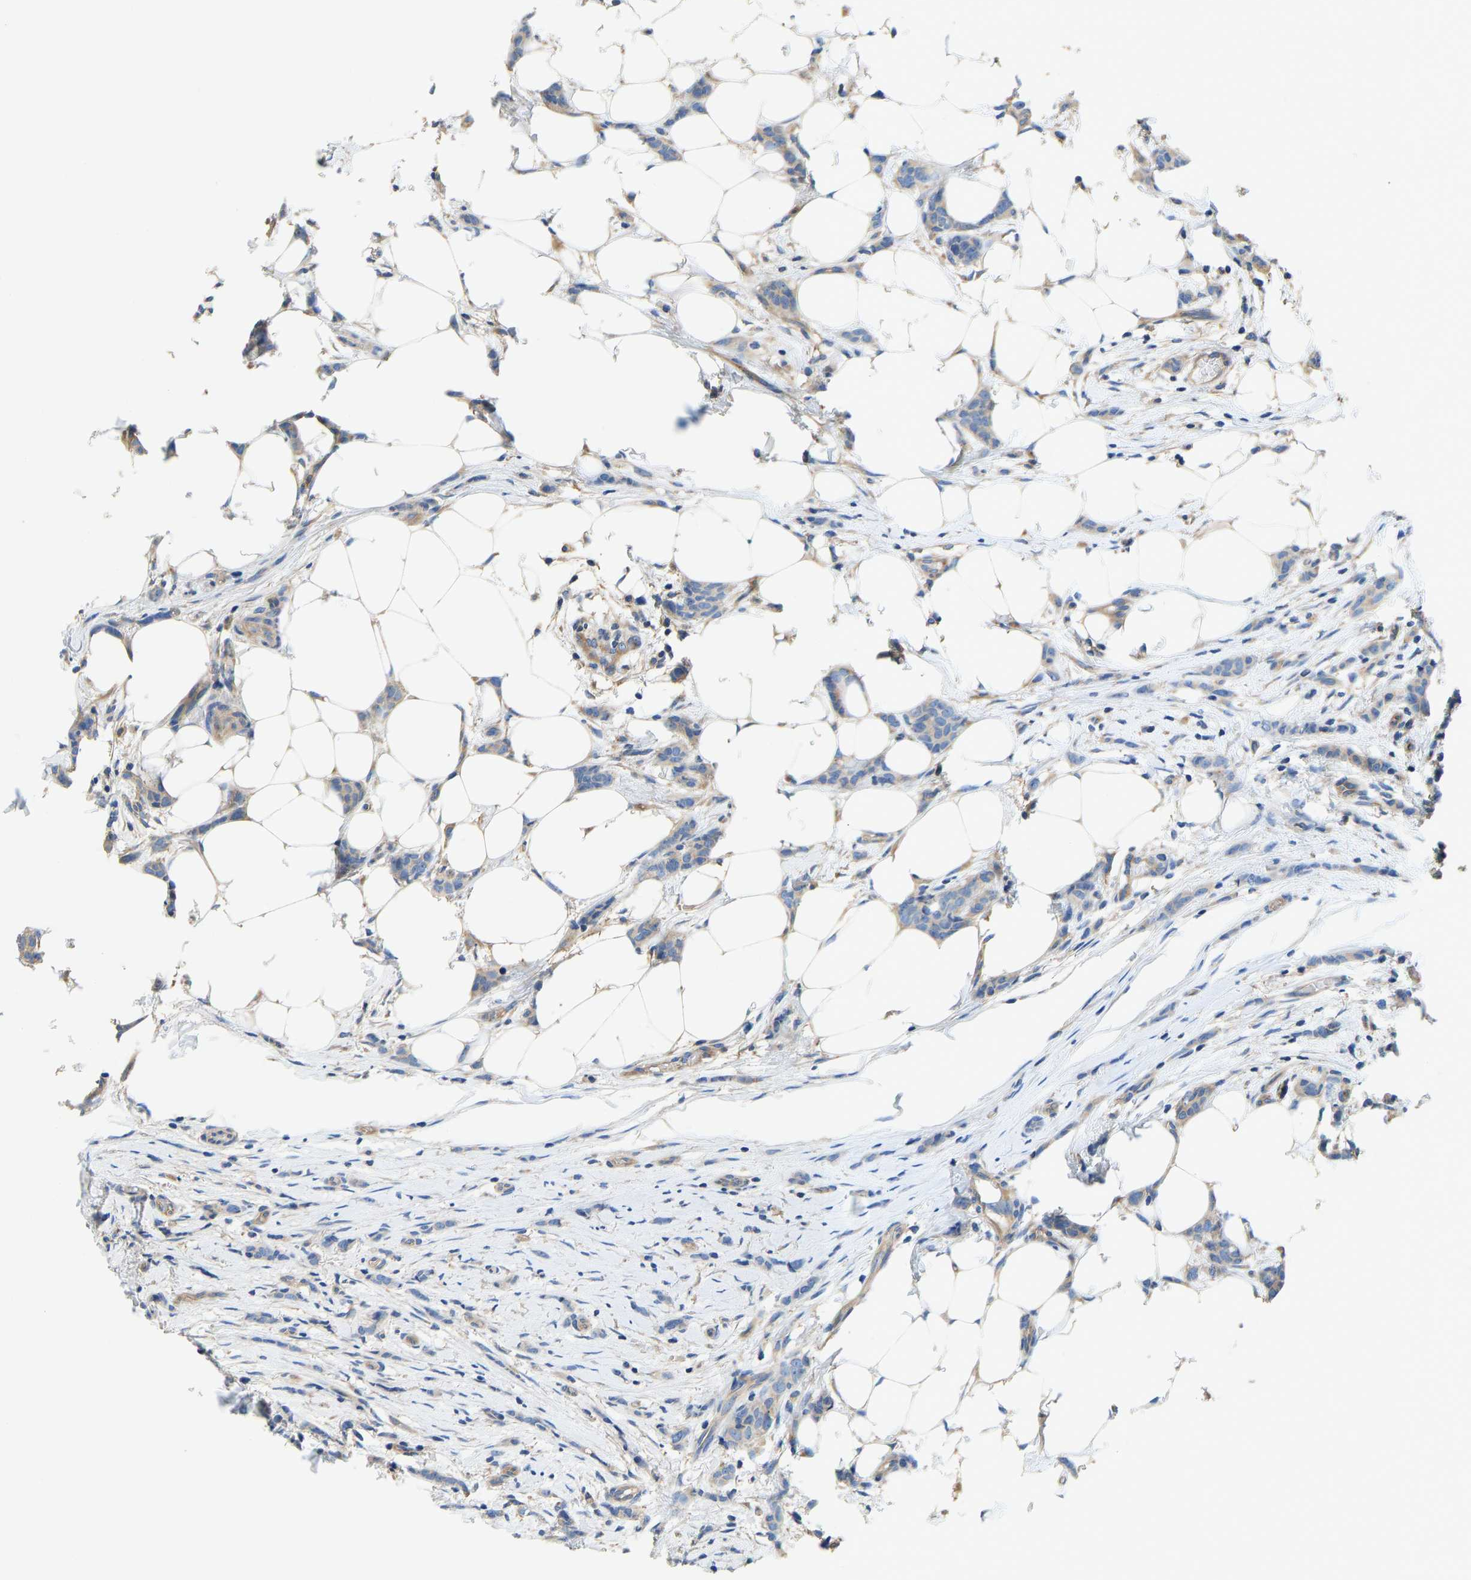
{"staining": {"intensity": "moderate", "quantity": "<25%", "location": "cytoplasmic/membranous"}, "tissue": "breast cancer", "cell_type": "Tumor cells", "image_type": "cancer", "snomed": [{"axis": "morphology", "description": "Lobular carcinoma"}, {"axis": "topography", "description": "Skin"}, {"axis": "topography", "description": "Breast"}], "caption": "Lobular carcinoma (breast) stained with a brown dye reveals moderate cytoplasmic/membranous positive staining in about <25% of tumor cells.", "gene": "CHAD", "patient": {"sex": "female", "age": 46}}